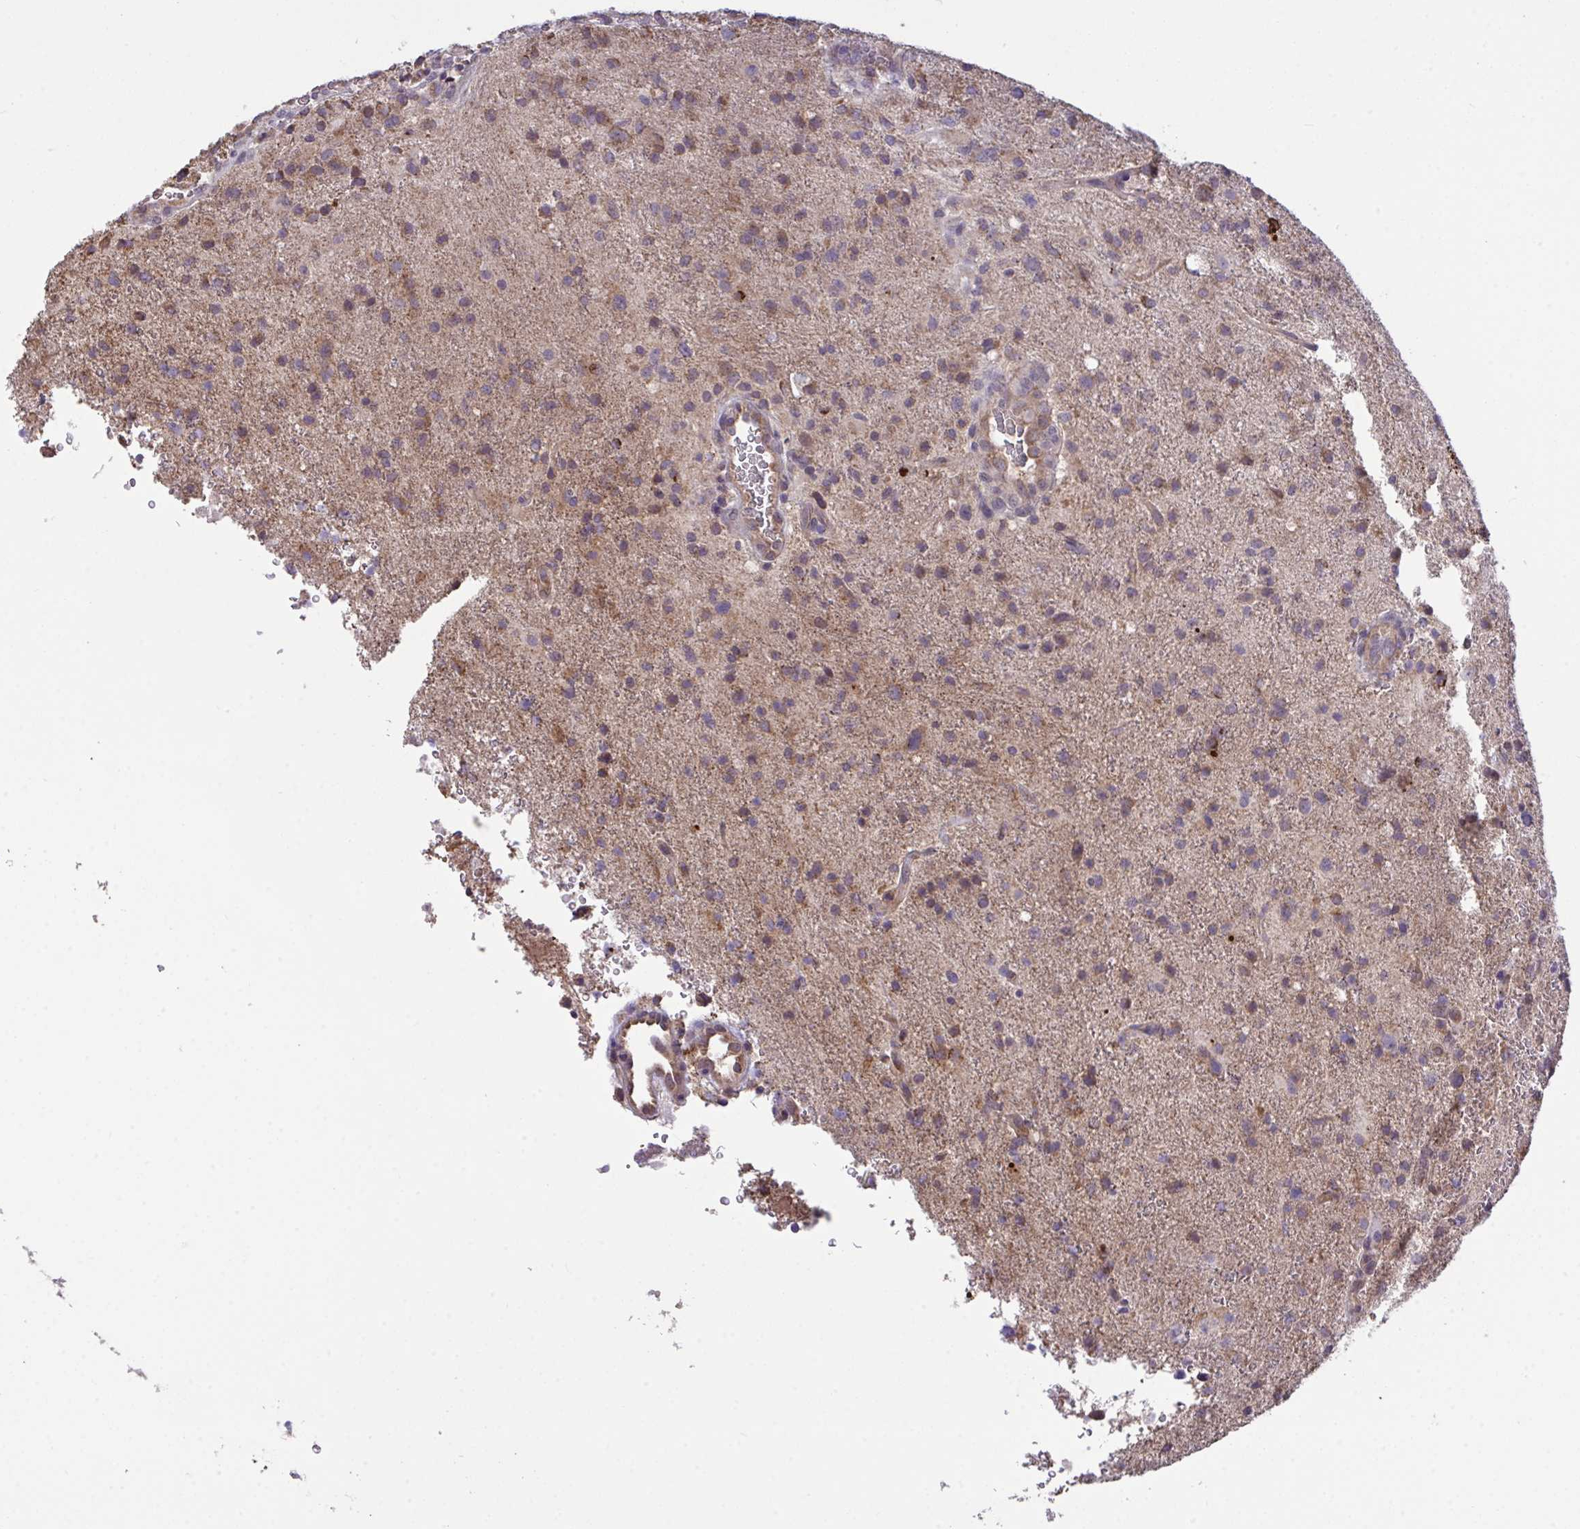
{"staining": {"intensity": "weak", "quantity": "25%-75%", "location": "cytoplasmic/membranous"}, "tissue": "glioma", "cell_type": "Tumor cells", "image_type": "cancer", "snomed": [{"axis": "morphology", "description": "Glioma, malignant, High grade"}, {"axis": "topography", "description": "Brain"}], "caption": "This is an image of IHC staining of malignant glioma (high-grade), which shows weak staining in the cytoplasmic/membranous of tumor cells.", "gene": "PPM1H", "patient": {"sex": "male", "age": 53}}